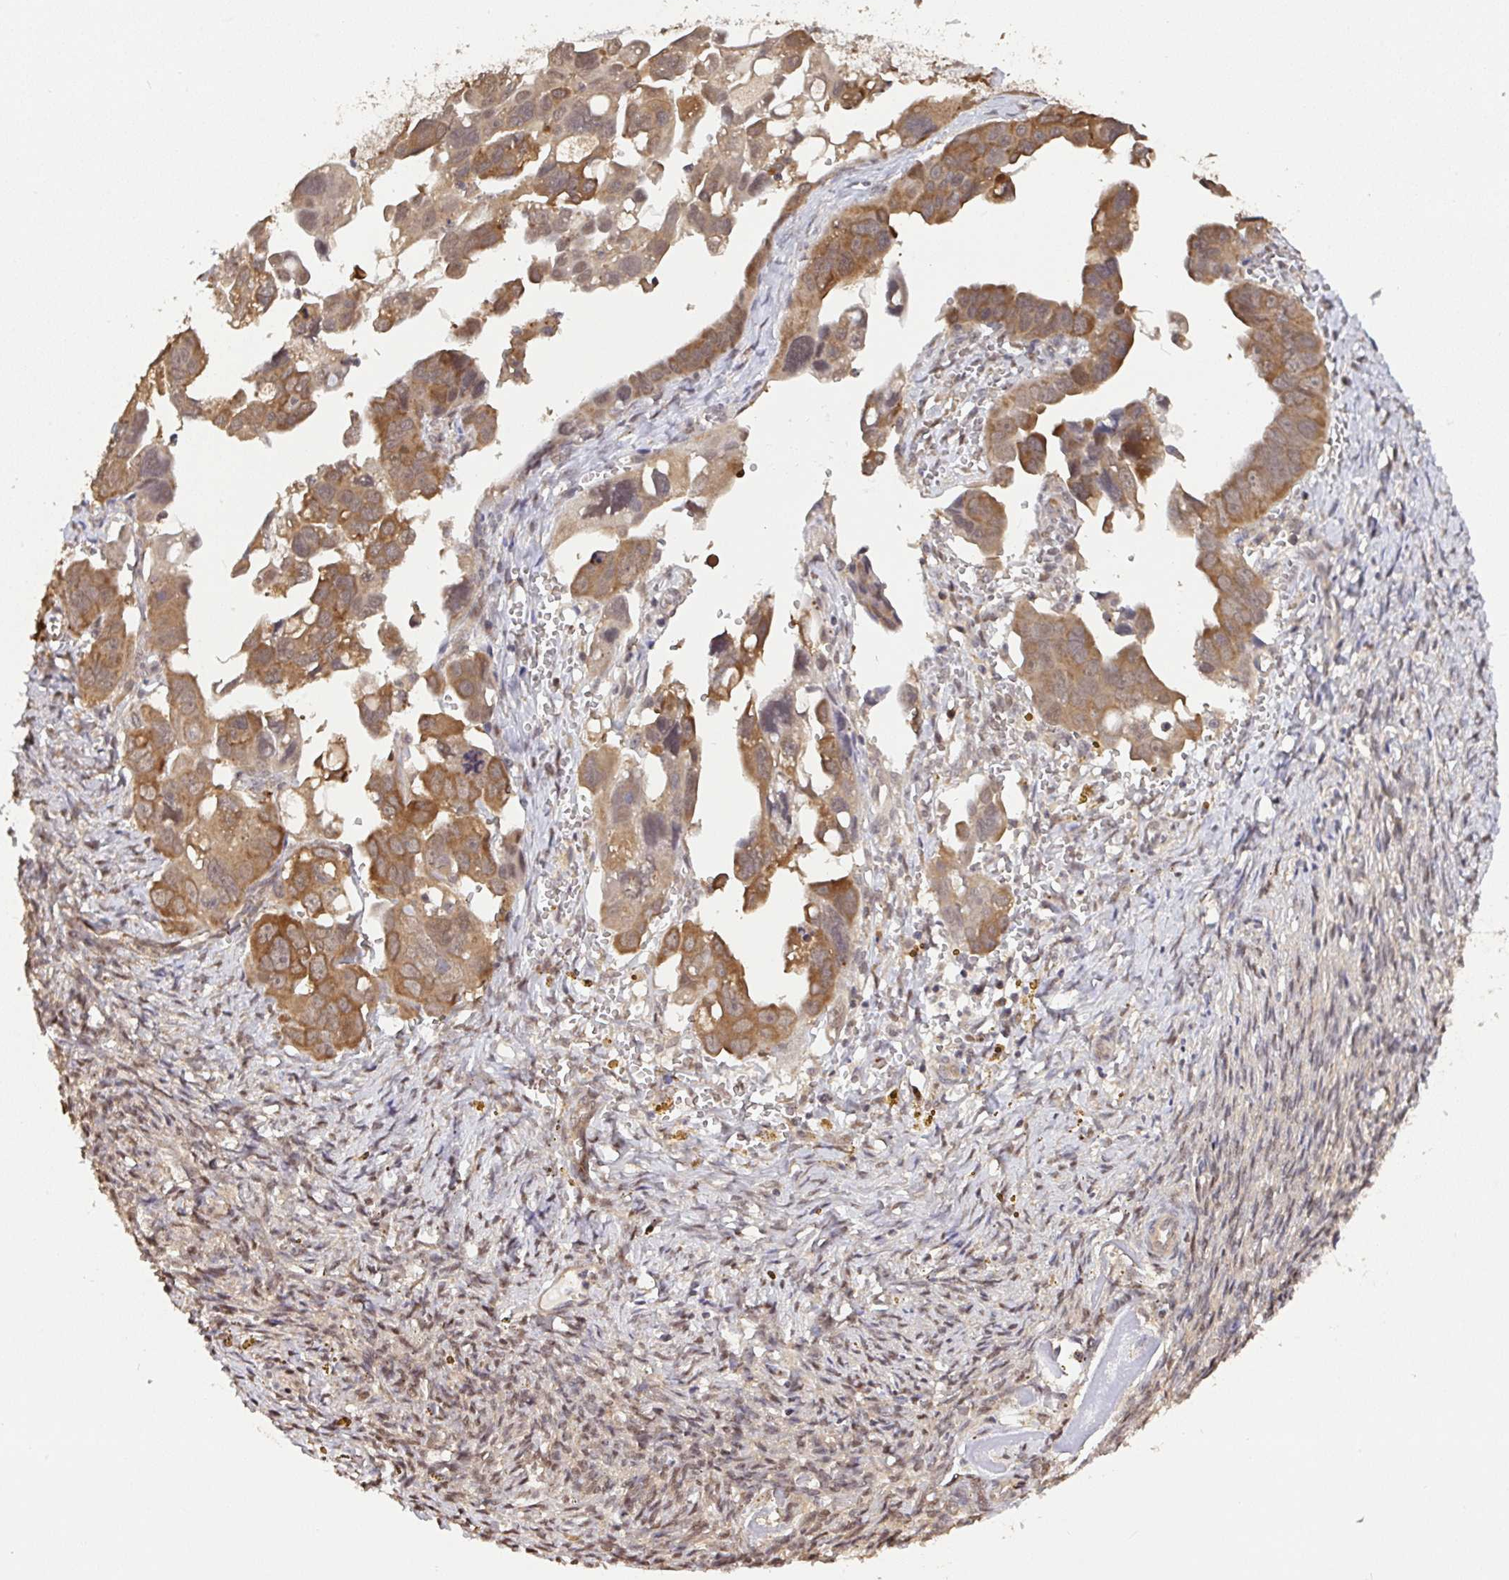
{"staining": {"intensity": "moderate", "quantity": ">75%", "location": "cytoplasmic/membranous"}, "tissue": "ovarian cancer", "cell_type": "Tumor cells", "image_type": "cancer", "snomed": [{"axis": "morphology", "description": "Cystadenocarcinoma, serous, NOS"}, {"axis": "topography", "description": "Ovary"}], "caption": "Immunohistochemistry (IHC) staining of ovarian serous cystadenocarcinoma, which displays medium levels of moderate cytoplasmic/membranous positivity in approximately >75% of tumor cells indicating moderate cytoplasmic/membranous protein staining. The staining was performed using DAB (brown) for protein detection and nuclei were counterstained in hematoxylin (blue).", "gene": "C12orf57", "patient": {"sex": "female", "age": 59}}